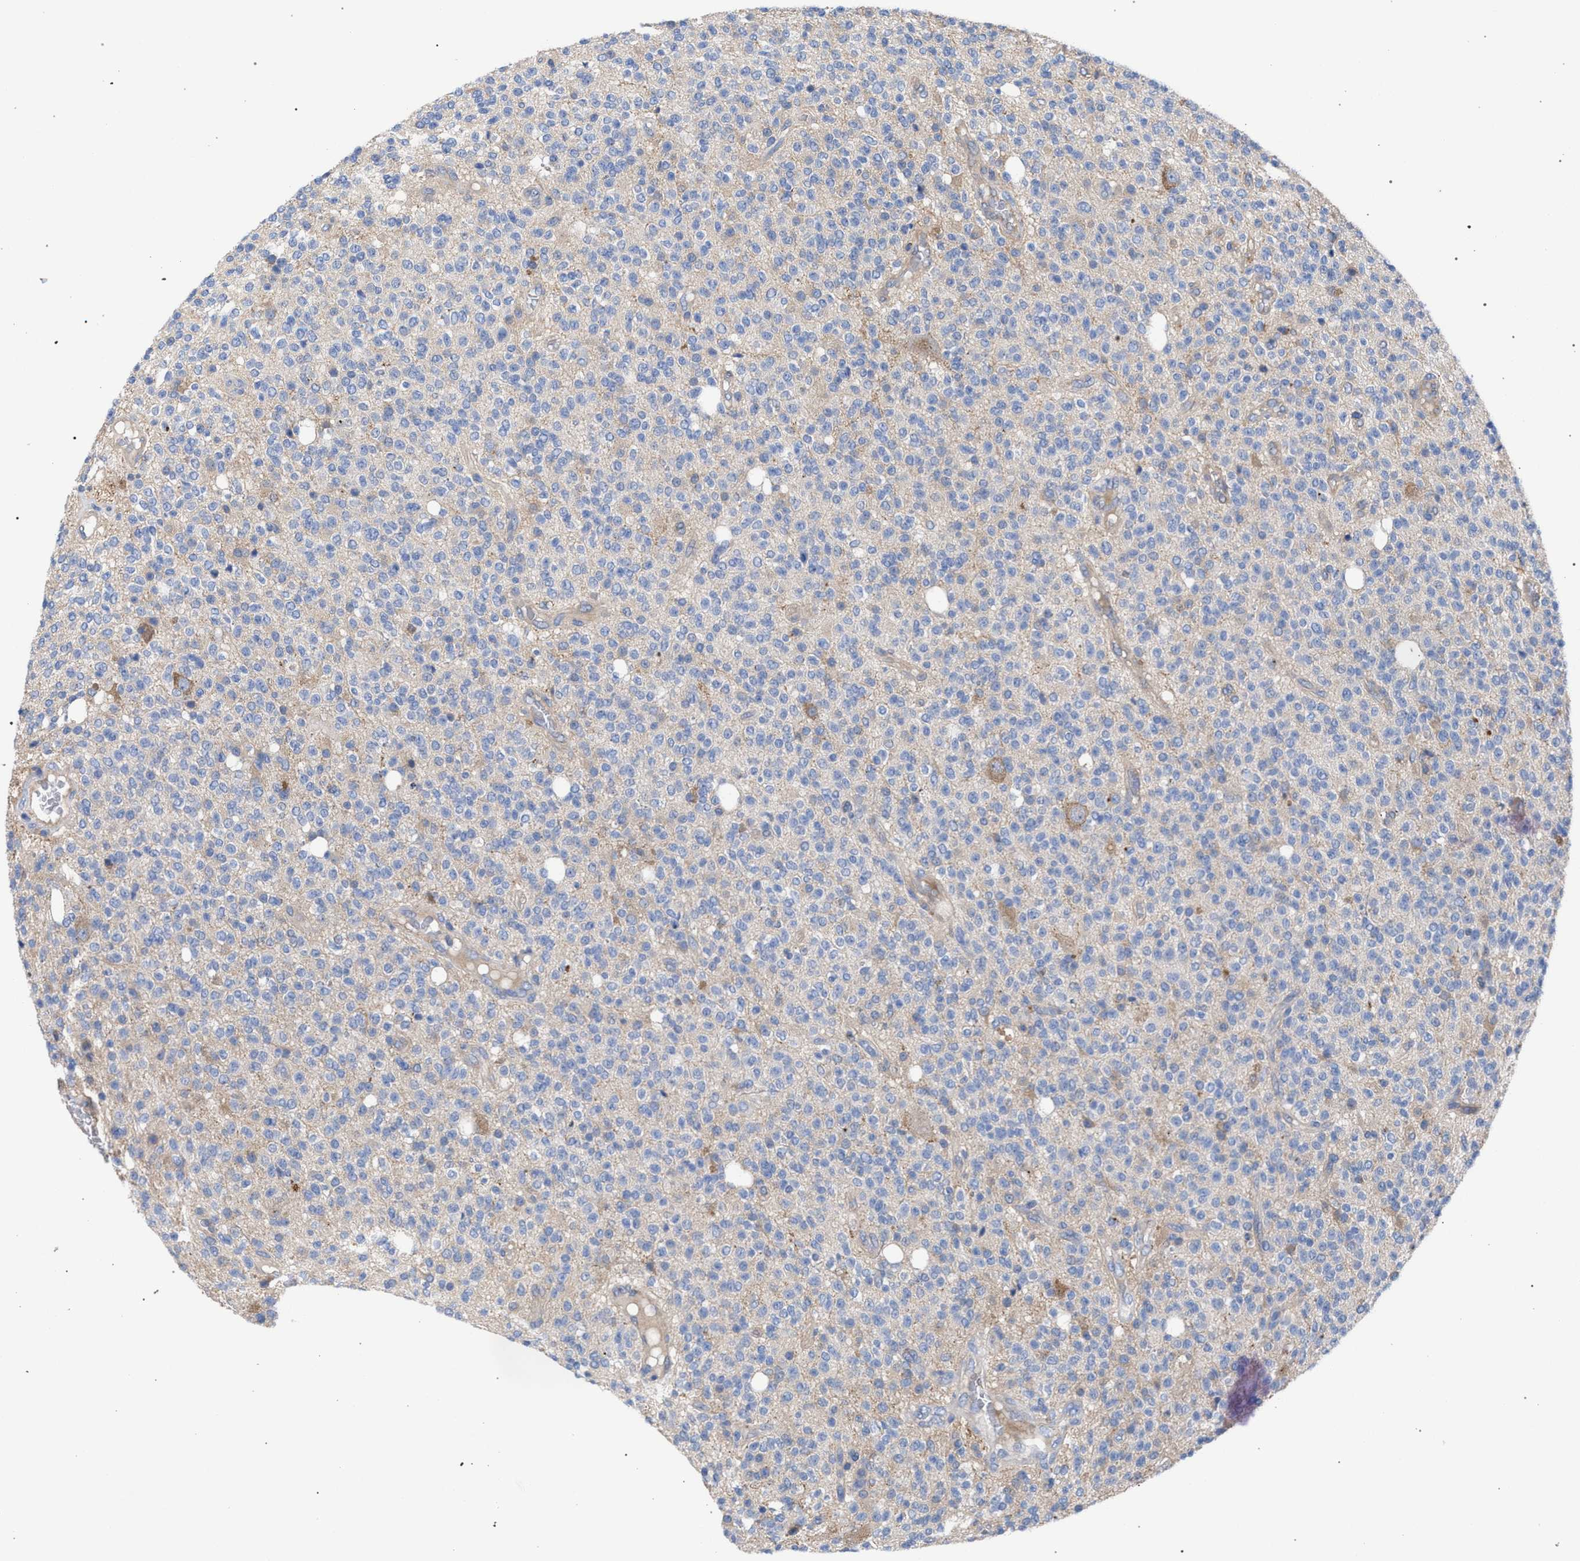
{"staining": {"intensity": "negative", "quantity": "none", "location": "none"}, "tissue": "glioma", "cell_type": "Tumor cells", "image_type": "cancer", "snomed": [{"axis": "morphology", "description": "Glioma, malignant, High grade"}, {"axis": "topography", "description": "Brain"}], "caption": "Tumor cells show no significant staining in glioma.", "gene": "GMPR", "patient": {"sex": "male", "age": 34}}